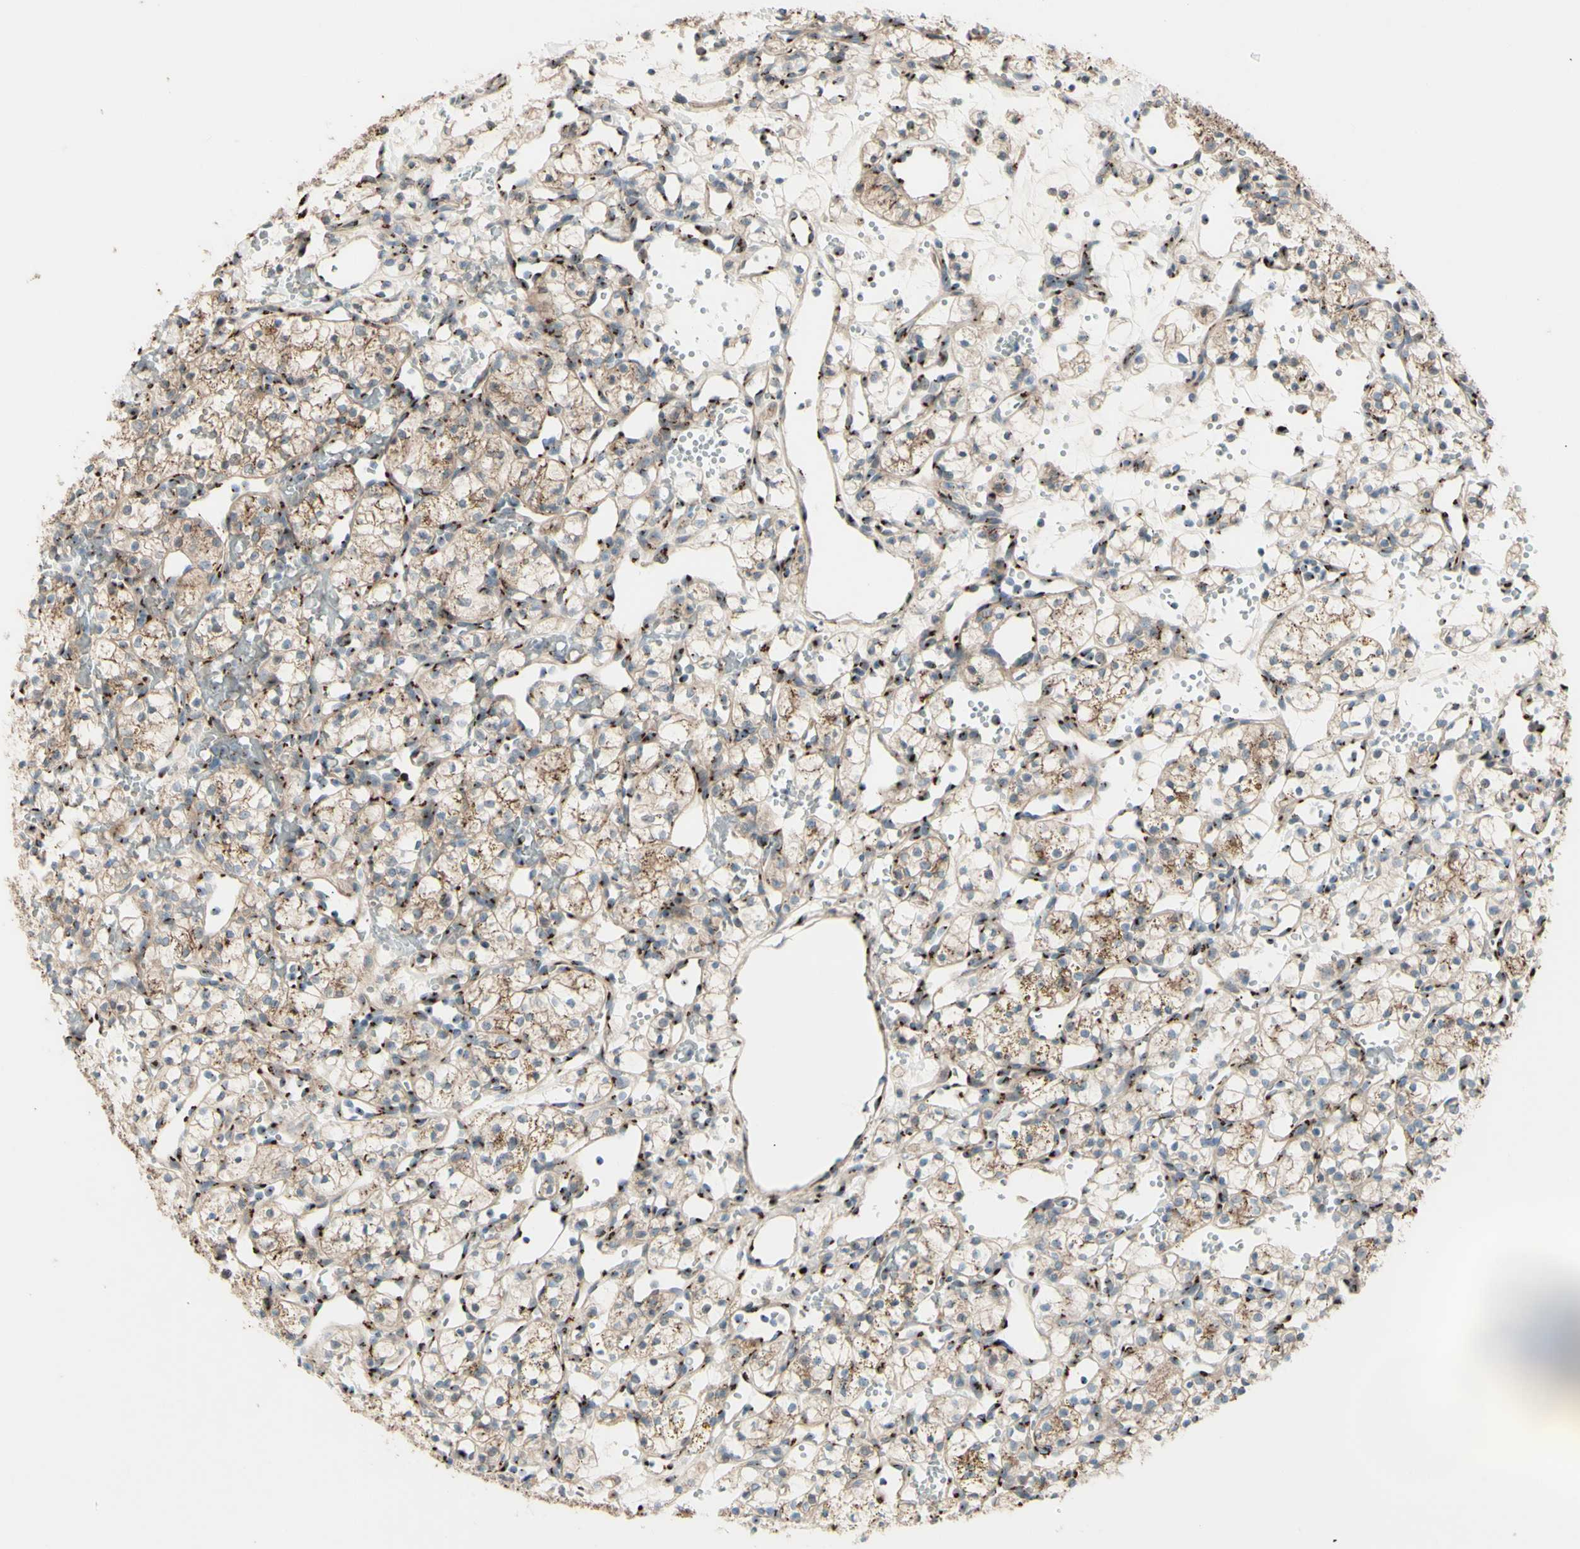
{"staining": {"intensity": "moderate", "quantity": ">75%", "location": "cytoplasmic/membranous"}, "tissue": "renal cancer", "cell_type": "Tumor cells", "image_type": "cancer", "snomed": [{"axis": "morphology", "description": "Adenocarcinoma, NOS"}, {"axis": "topography", "description": "Kidney"}], "caption": "Adenocarcinoma (renal) was stained to show a protein in brown. There is medium levels of moderate cytoplasmic/membranous expression in about >75% of tumor cells.", "gene": "BPNT2", "patient": {"sex": "female", "age": 60}}